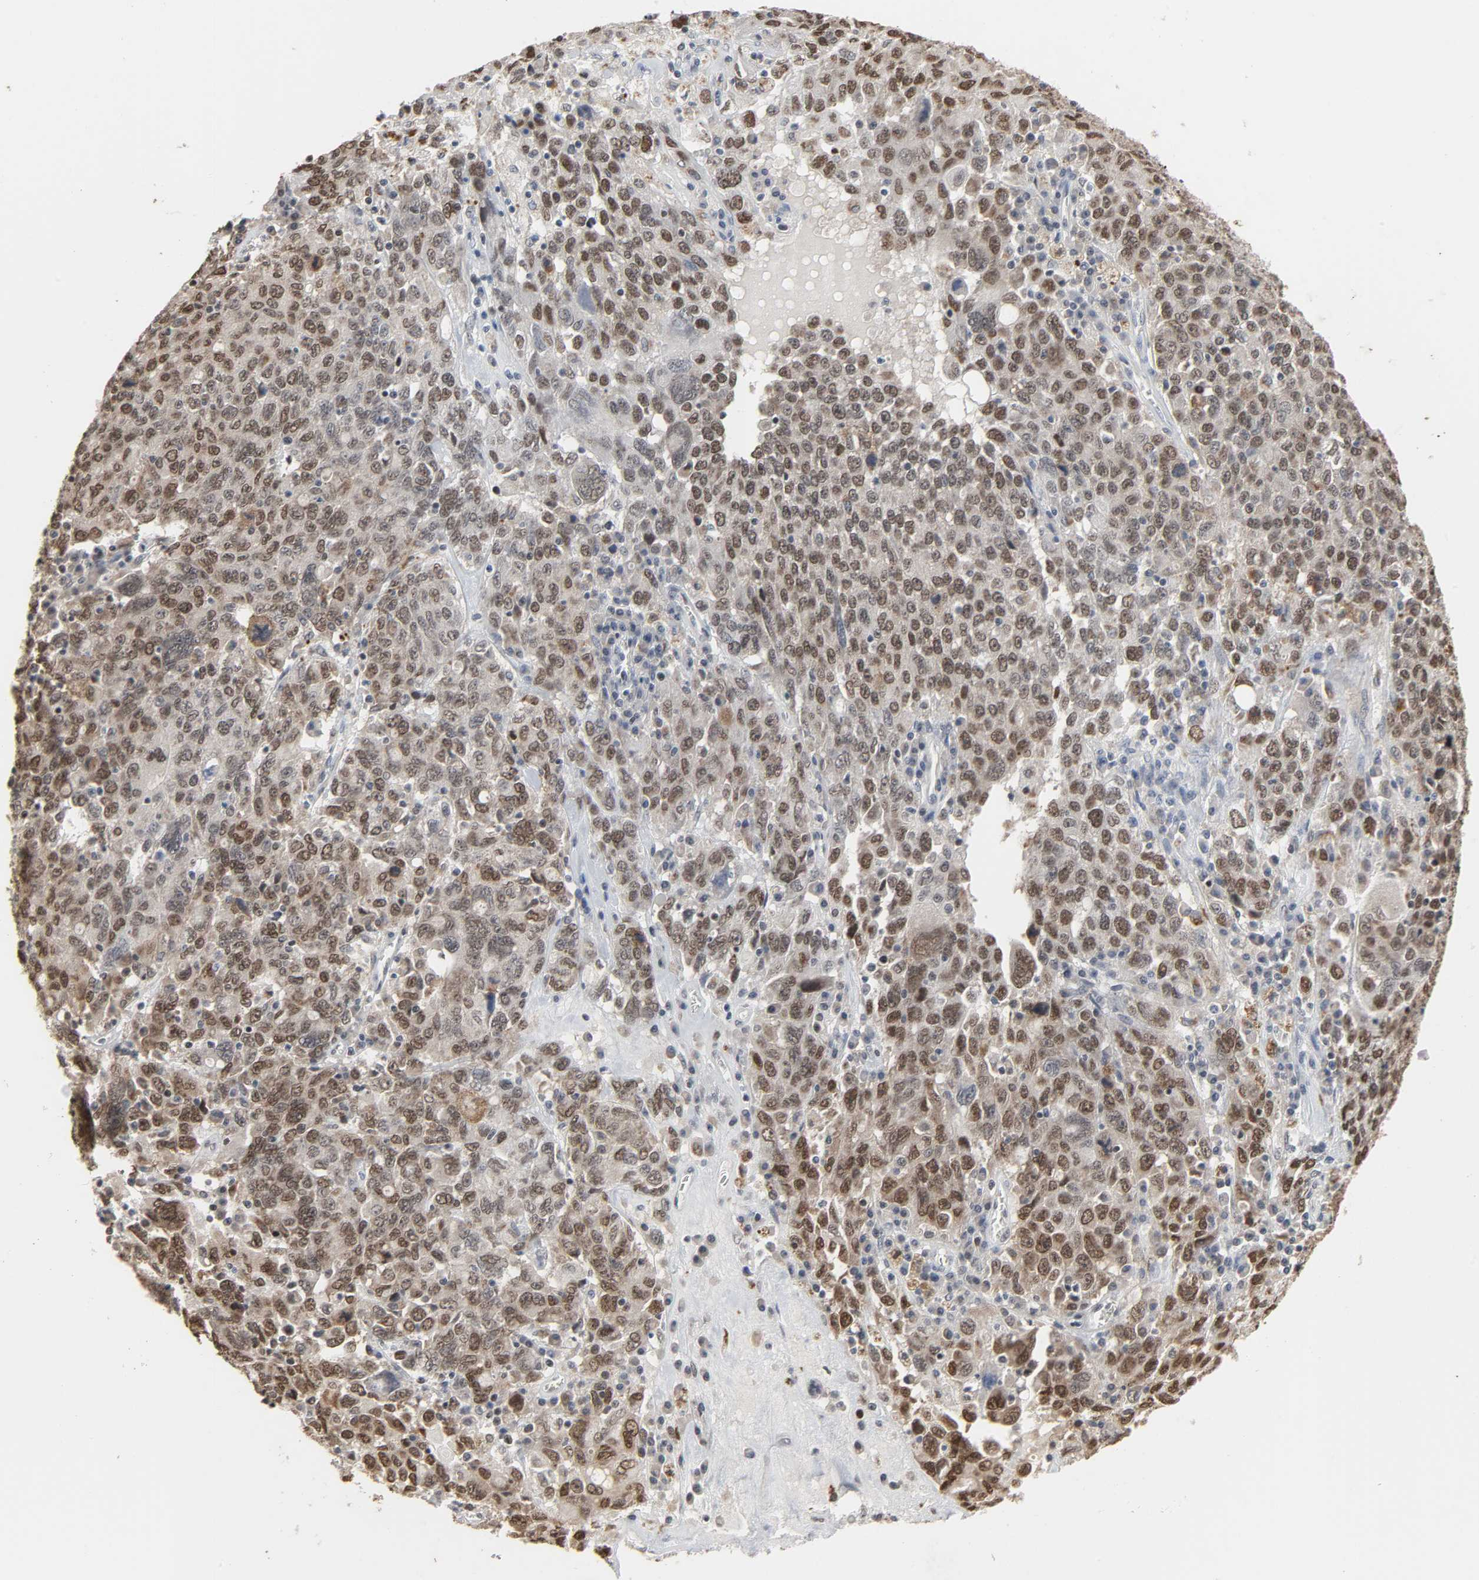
{"staining": {"intensity": "moderate", "quantity": ">75%", "location": "nuclear"}, "tissue": "ovarian cancer", "cell_type": "Tumor cells", "image_type": "cancer", "snomed": [{"axis": "morphology", "description": "Carcinoma, endometroid"}, {"axis": "topography", "description": "Ovary"}], "caption": "Ovarian endometroid carcinoma stained for a protein (brown) reveals moderate nuclear positive expression in approximately >75% of tumor cells.", "gene": "DAZAP1", "patient": {"sex": "female", "age": 62}}